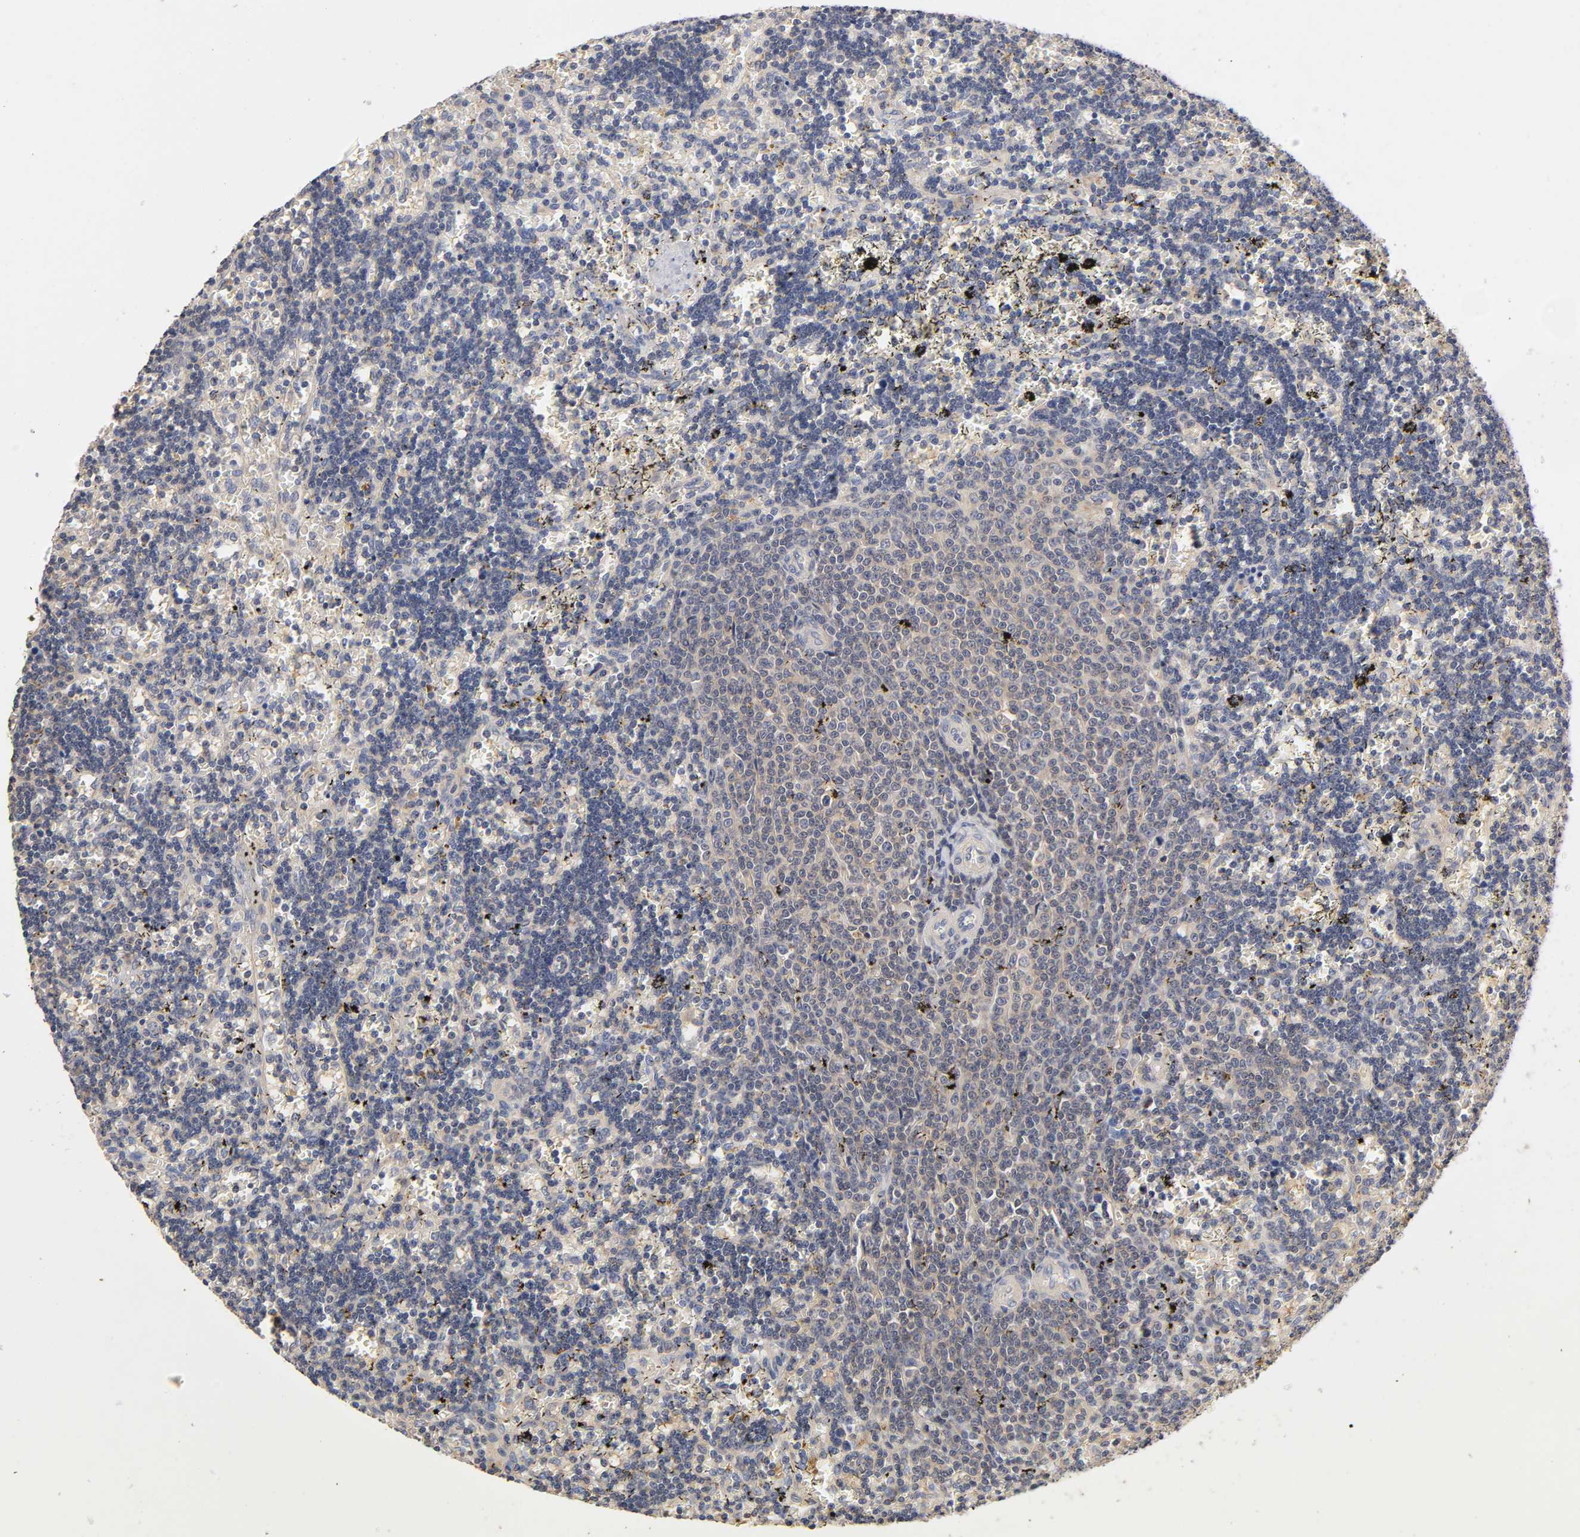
{"staining": {"intensity": "weak", "quantity": "25%-75%", "location": "cytoplasmic/membranous"}, "tissue": "lymphoma", "cell_type": "Tumor cells", "image_type": "cancer", "snomed": [{"axis": "morphology", "description": "Malignant lymphoma, non-Hodgkin's type, Low grade"}, {"axis": "topography", "description": "Spleen"}], "caption": "Immunohistochemistry (IHC) of lymphoma displays low levels of weak cytoplasmic/membranous positivity in approximately 25%-75% of tumor cells. Using DAB (brown) and hematoxylin (blue) stains, captured at high magnification using brightfield microscopy.", "gene": "RHOA", "patient": {"sex": "male", "age": 60}}